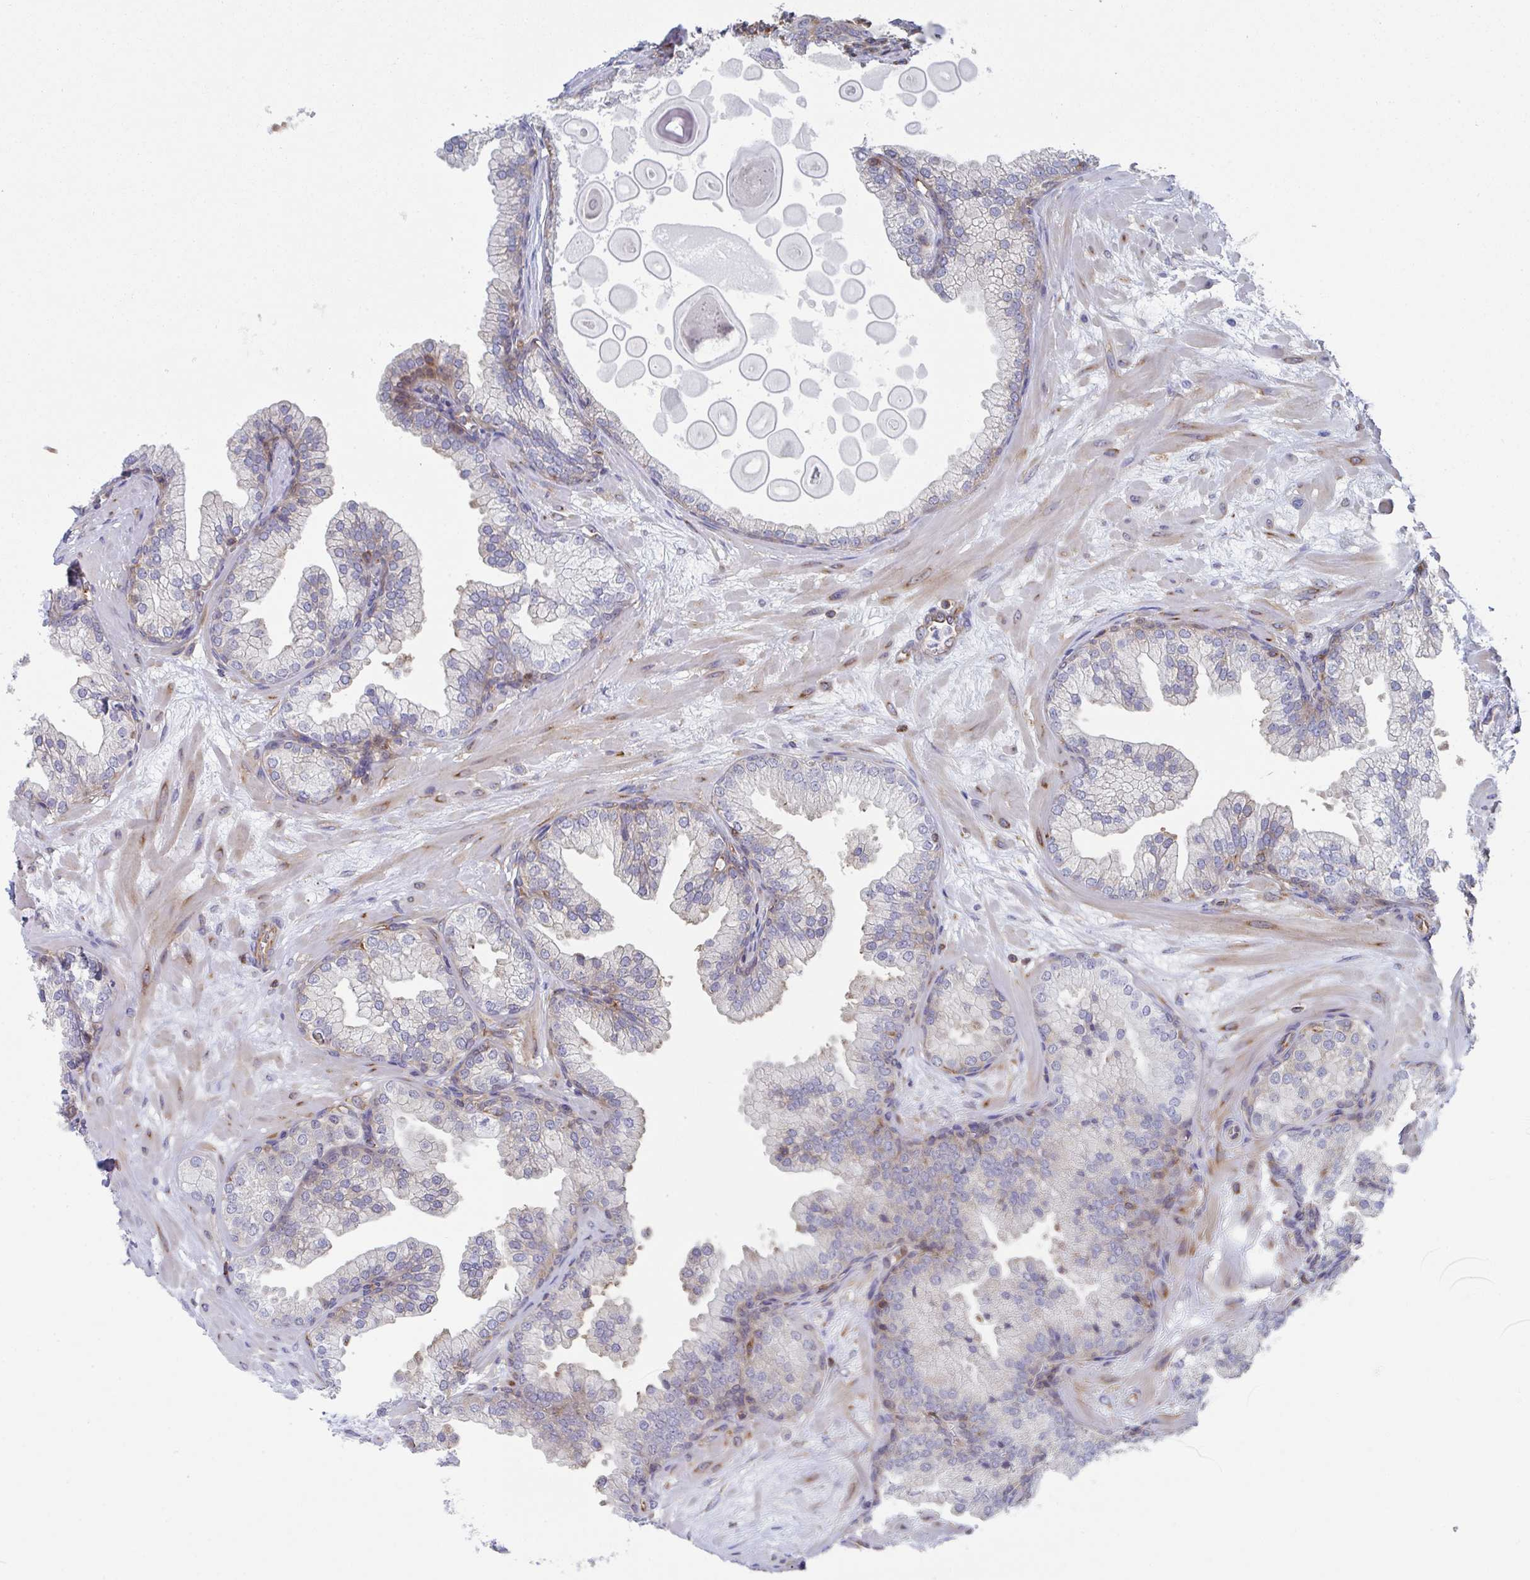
{"staining": {"intensity": "weak", "quantity": "<25%", "location": "cytoplasmic/membranous"}, "tissue": "prostate", "cell_type": "Glandular cells", "image_type": "normal", "snomed": [{"axis": "morphology", "description": "Normal tissue, NOS"}, {"axis": "topography", "description": "Prostate"}, {"axis": "topography", "description": "Peripheral nerve tissue"}], "caption": "A high-resolution histopathology image shows immunohistochemistry (IHC) staining of unremarkable prostate, which shows no significant expression in glandular cells. (Brightfield microscopy of DAB (3,3'-diaminobenzidine) immunohistochemistry at high magnification).", "gene": "WNK1", "patient": {"sex": "male", "age": 61}}